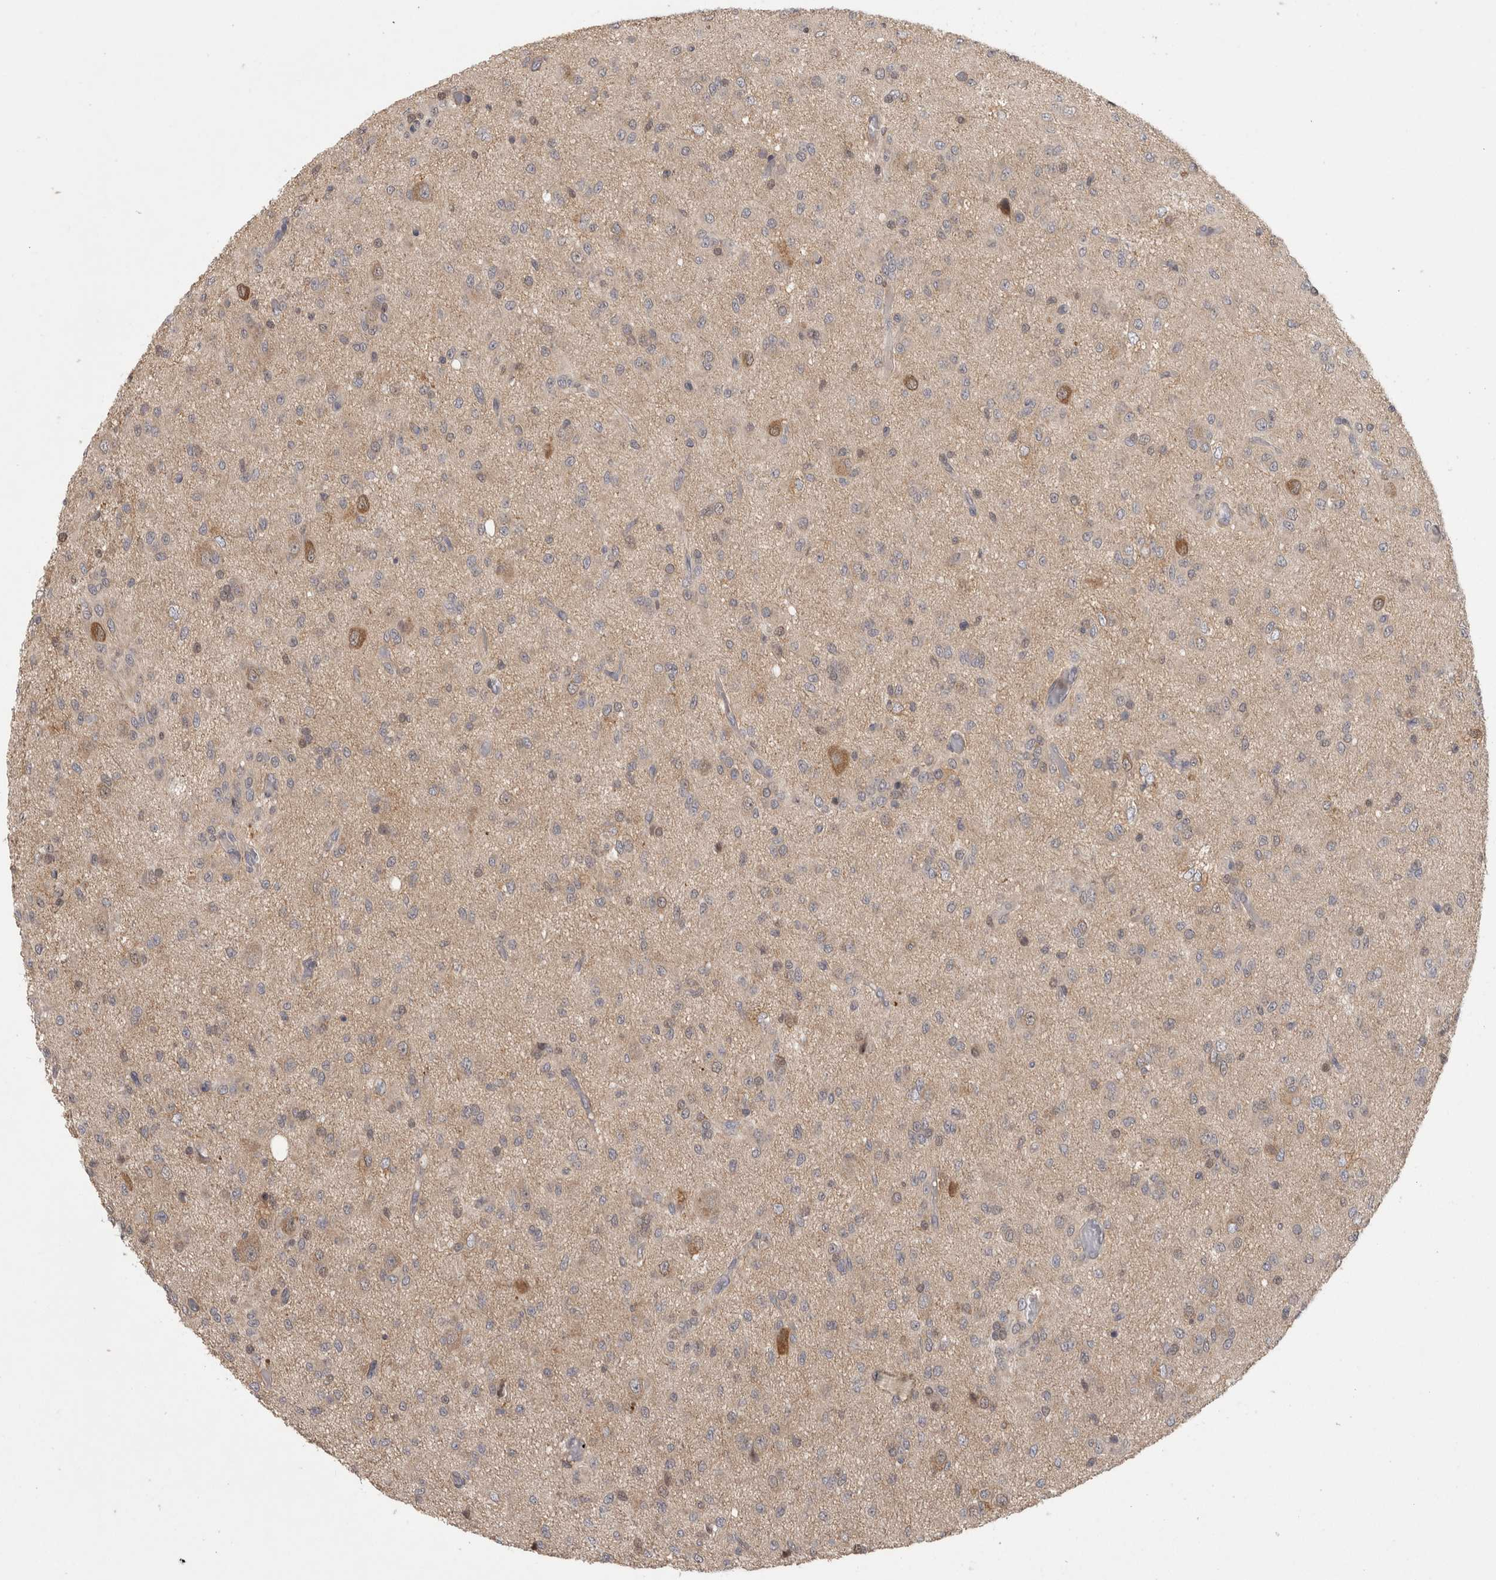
{"staining": {"intensity": "moderate", "quantity": "<25%", "location": "cytoplasmic/membranous"}, "tissue": "glioma", "cell_type": "Tumor cells", "image_type": "cancer", "snomed": [{"axis": "morphology", "description": "Glioma, malignant, High grade"}, {"axis": "topography", "description": "Brain"}], "caption": "Glioma tissue reveals moderate cytoplasmic/membranous positivity in about <25% of tumor cells, visualized by immunohistochemistry.", "gene": "PIGP", "patient": {"sex": "female", "age": 59}}